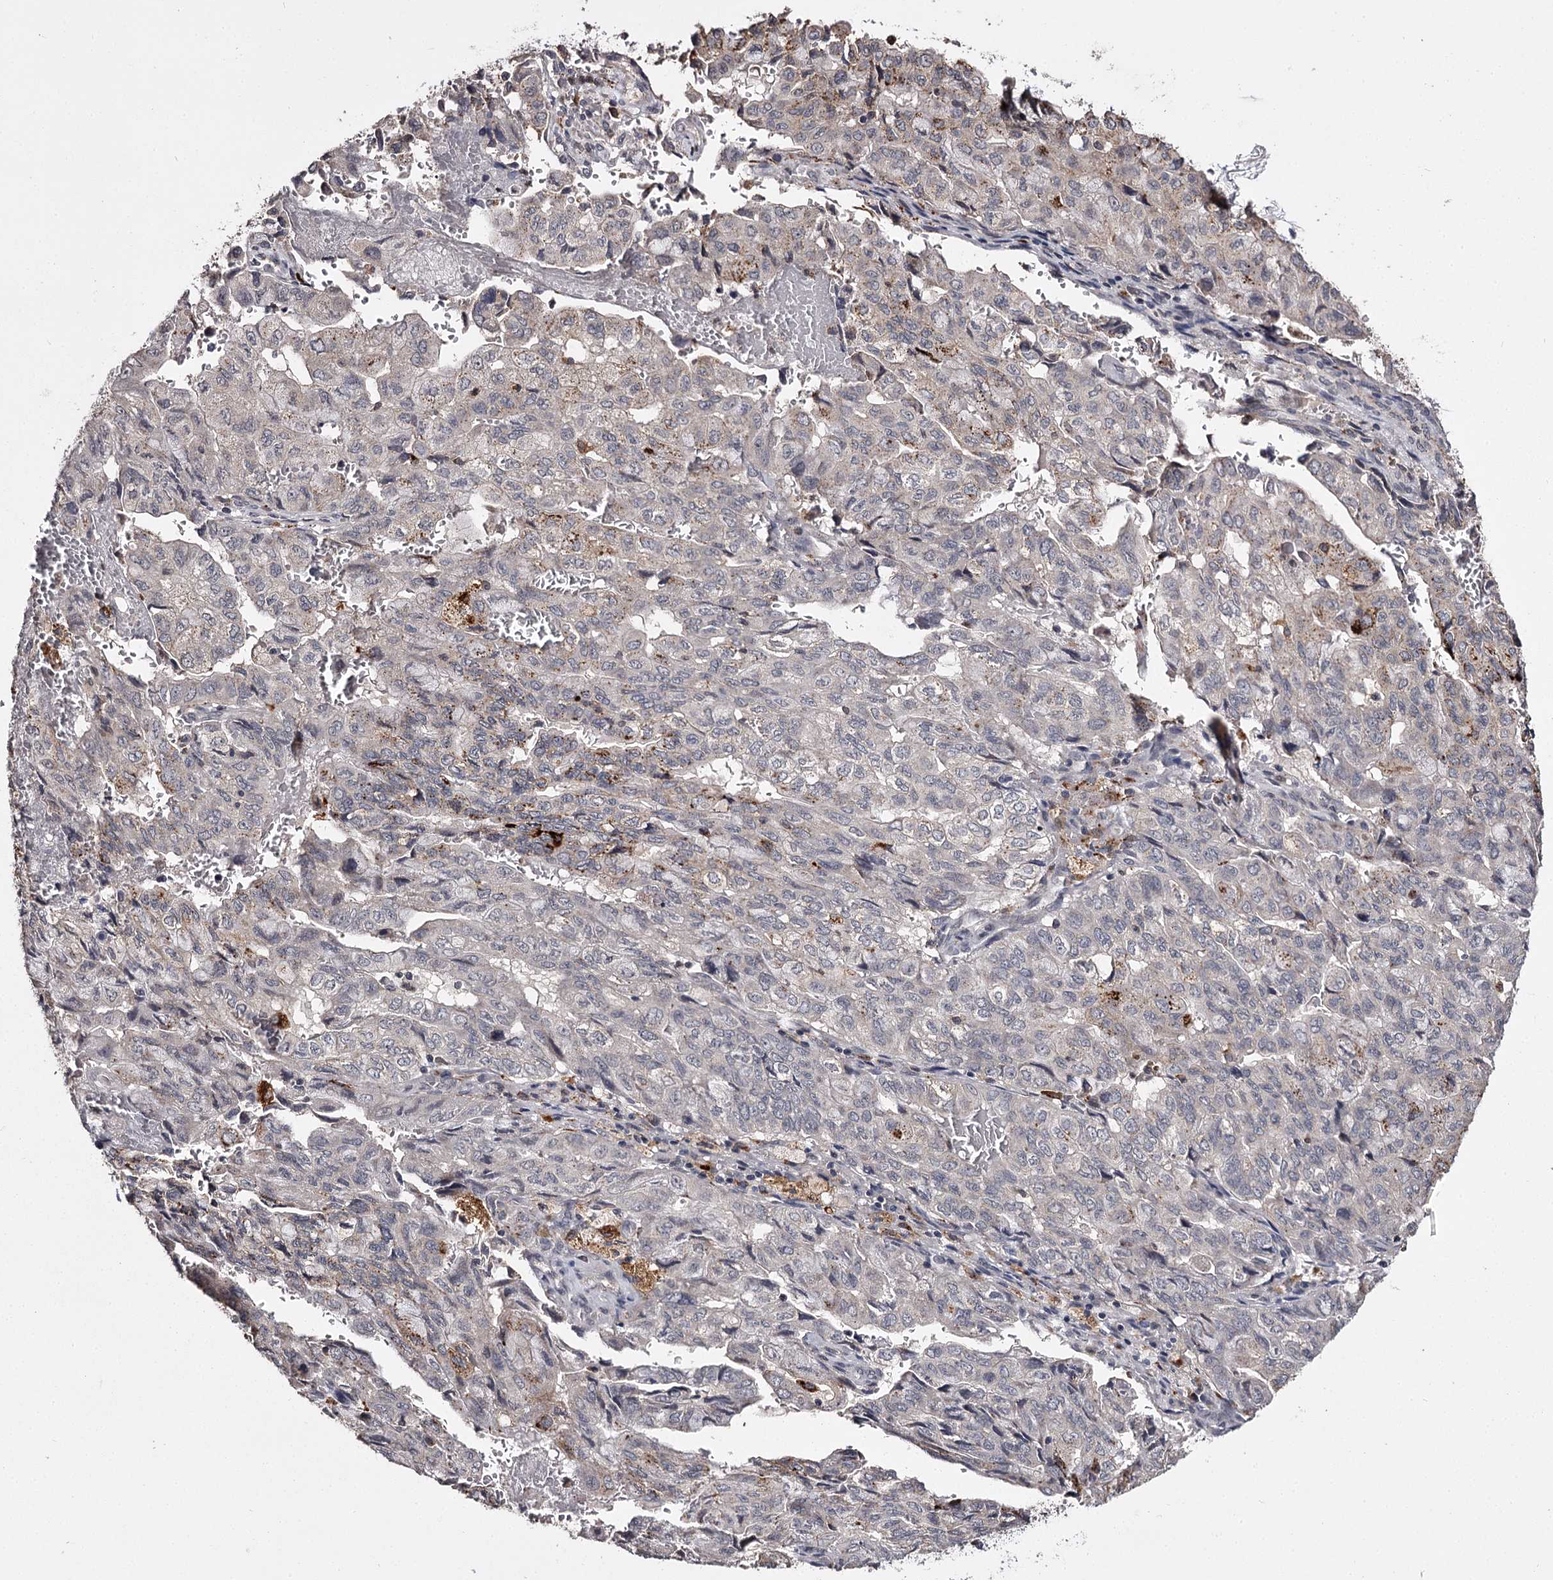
{"staining": {"intensity": "negative", "quantity": "none", "location": "none"}, "tissue": "pancreatic cancer", "cell_type": "Tumor cells", "image_type": "cancer", "snomed": [{"axis": "morphology", "description": "Adenocarcinoma, NOS"}, {"axis": "topography", "description": "Pancreas"}], "caption": "Immunohistochemistry (IHC) of adenocarcinoma (pancreatic) shows no expression in tumor cells.", "gene": "SLC32A1", "patient": {"sex": "male", "age": 59}}